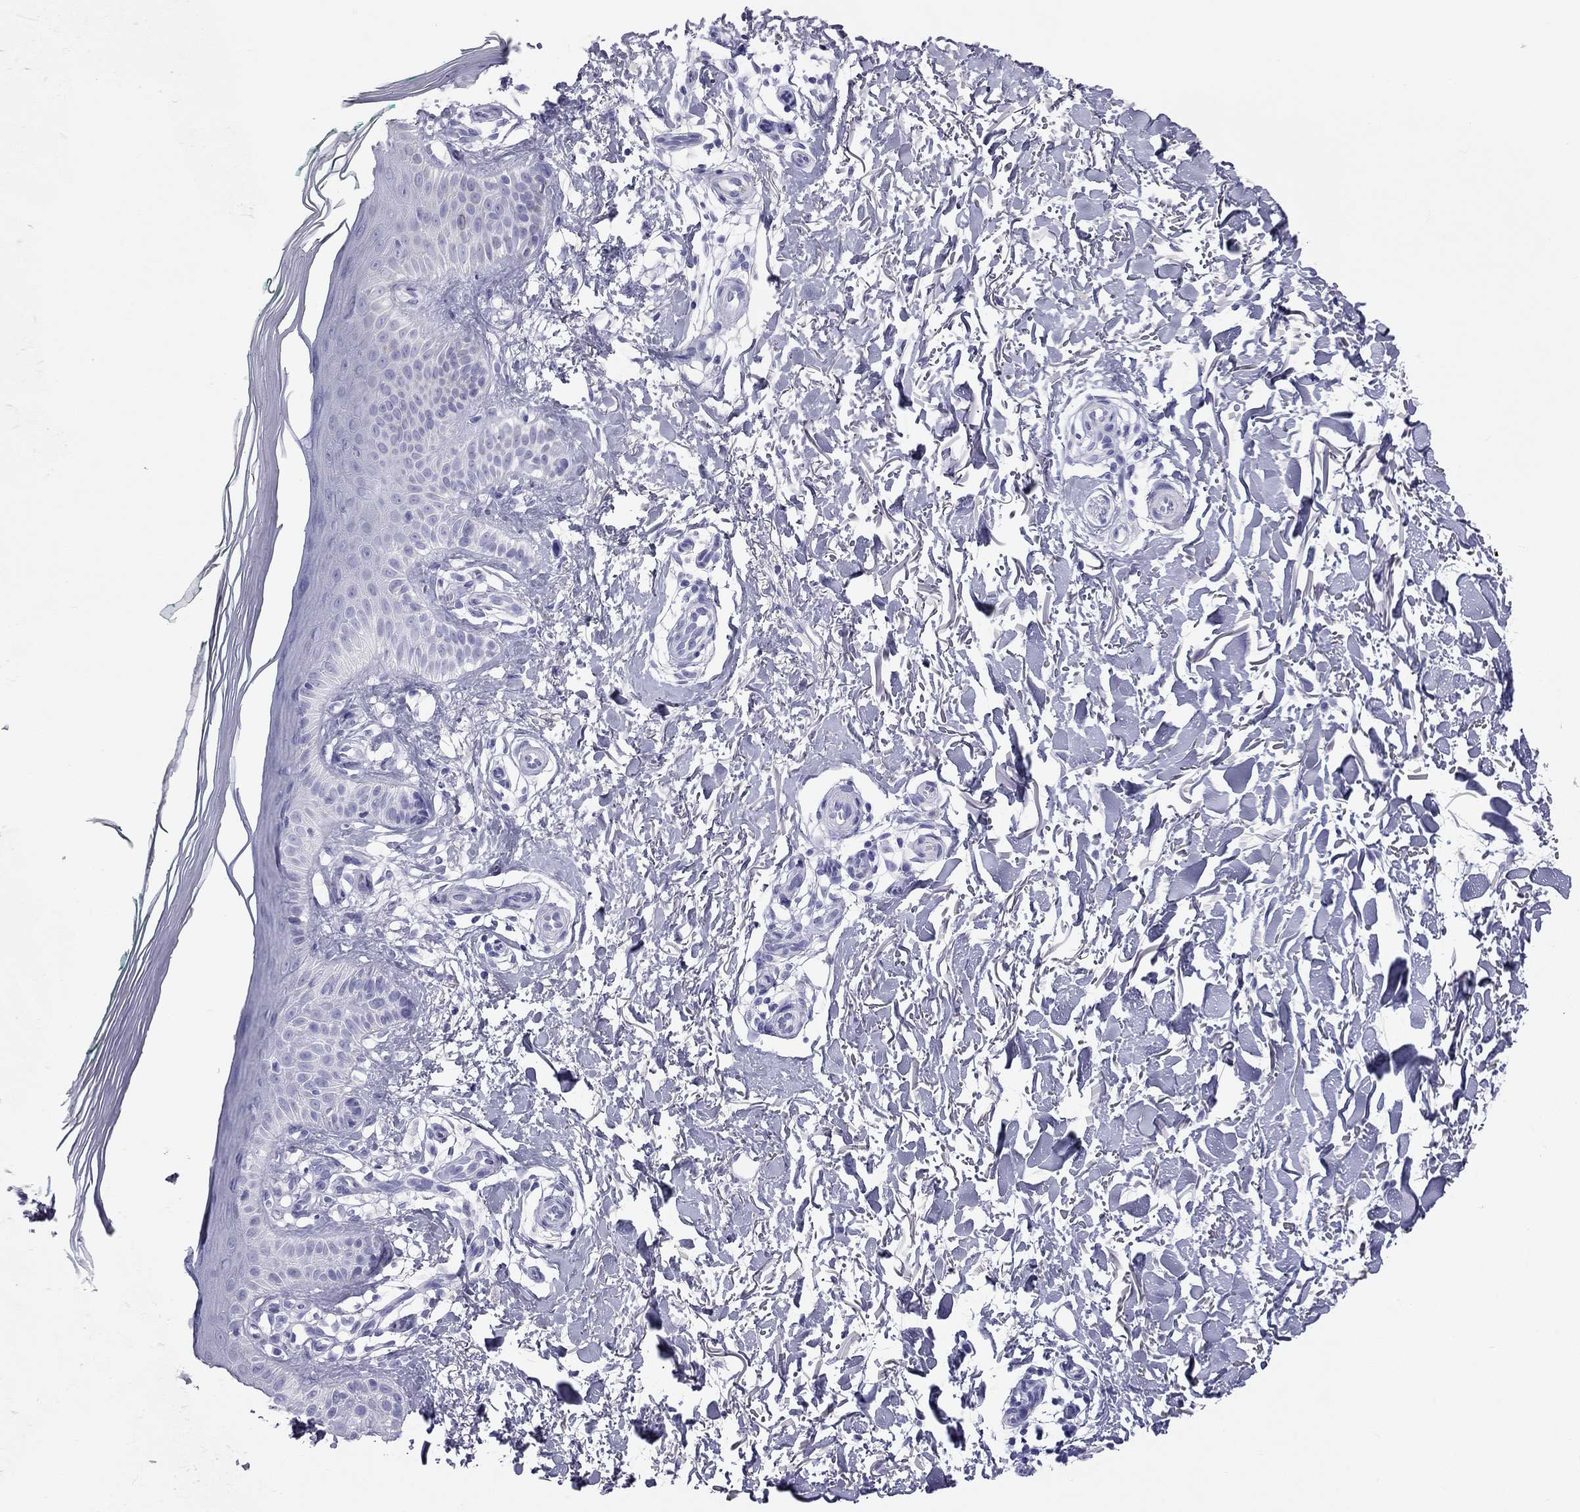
{"staining": {"intensity": "negative", "quantity": "none", "location": "none"}, "tissue": "skin", "cell_type": "Fibroblasts", "image_type": "normal", "snomed": [{"axis": "morphology", "description": "Normal tissue, NOS"}, {"axis": "morphology", "description": "Inflammation, NOS"}, {"axis": "morphology", "description": "Fibrosis, NOS"}, {"axis": "topography", "description": "Skin"}], "caption": "Image shows no protein positivity in fibroblasts of unremarkable skin. (DAB (3,3'-diaminobenzidine) IHC with hematoxylin counter stain).", "gene": "TRPM3", "patient": {"sex": "male", "age": 71}}